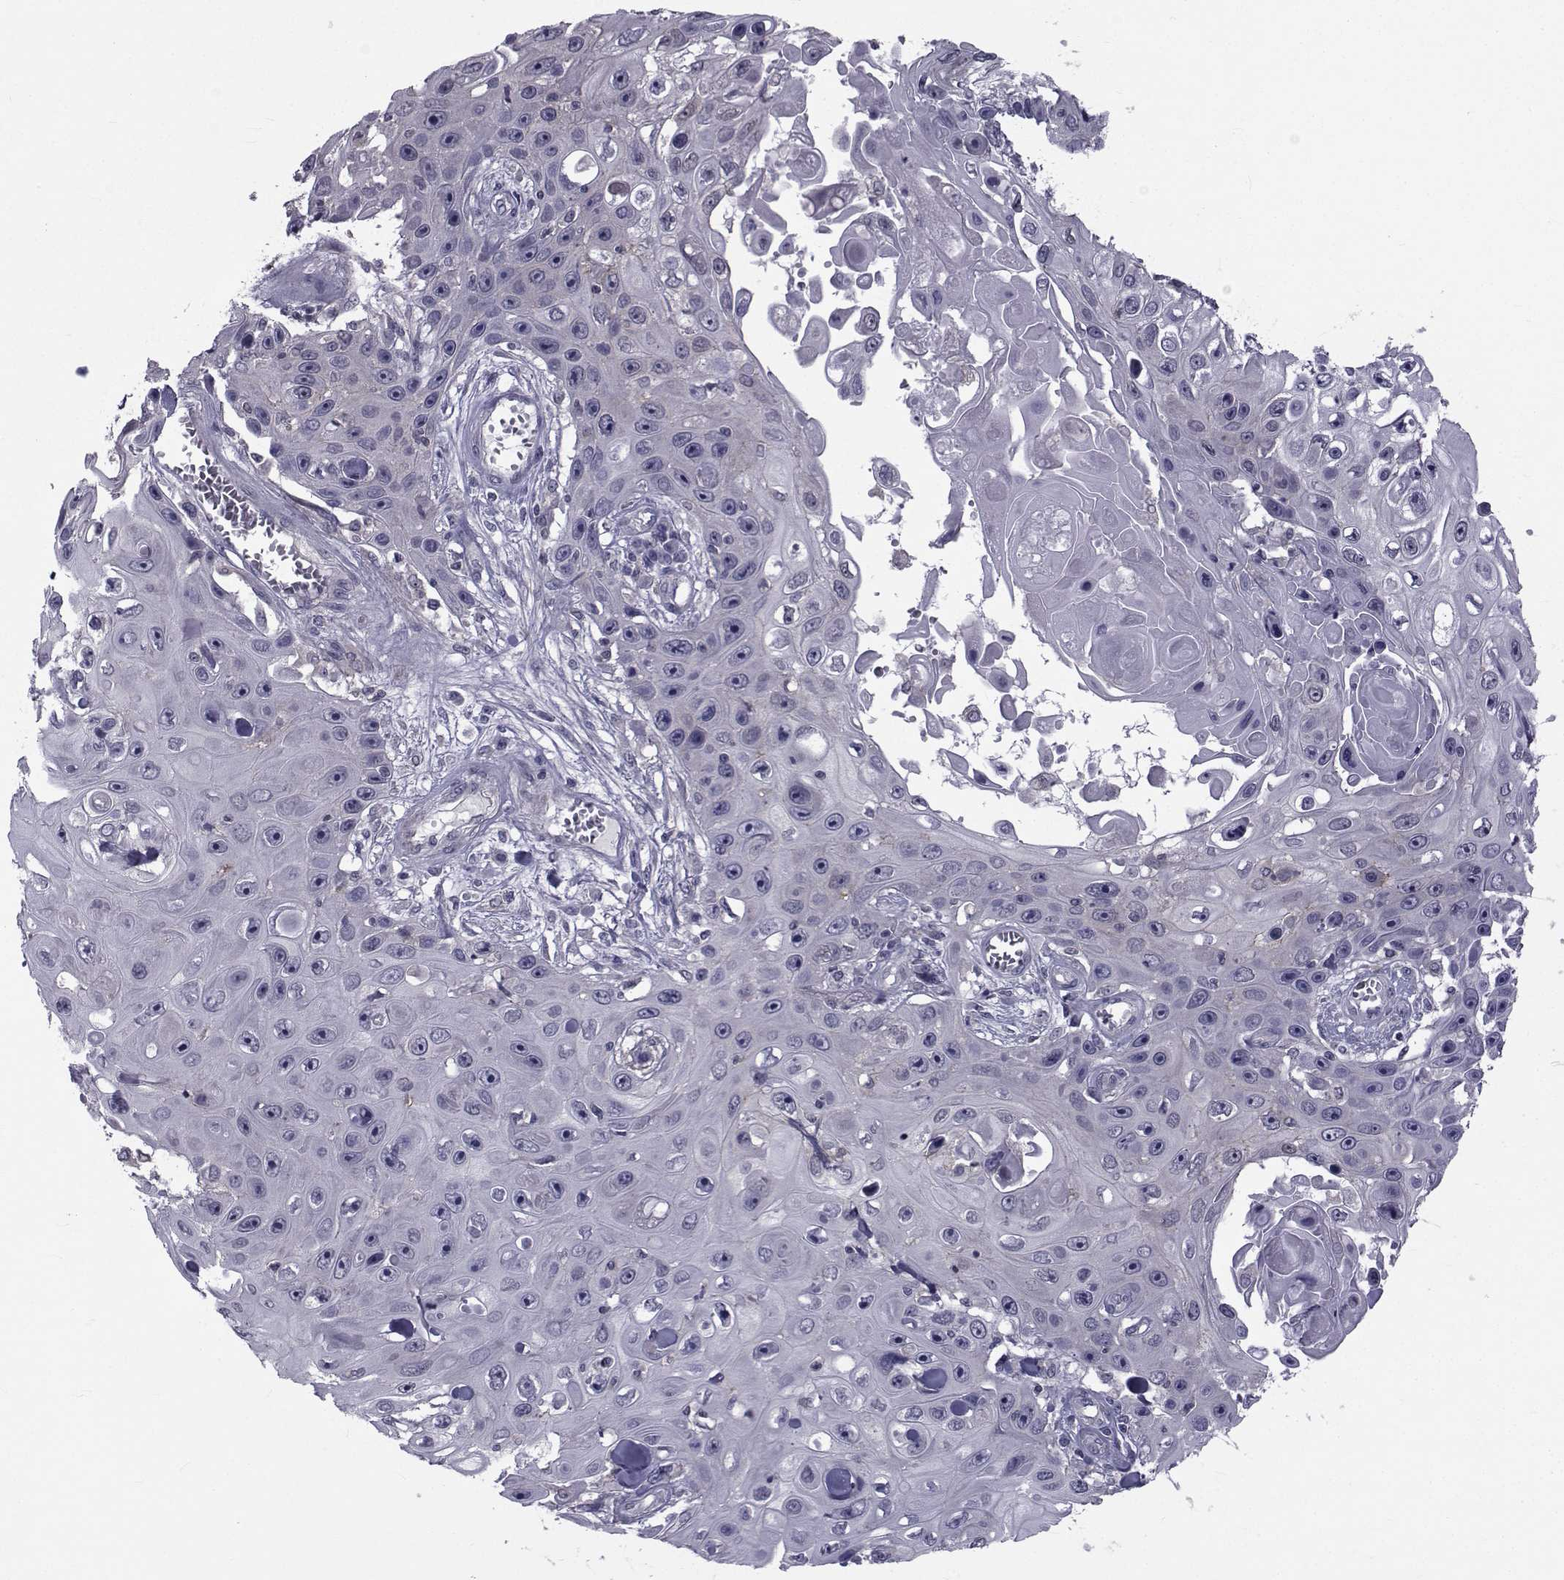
{"staining": {"intensity": "negative", "quantity": "none", "location": "none"}, "tissue": "skin cancer", "cell_type": "Tumor cells", "image_type": "cancer", "snomed": [{"axis": "morphology", "description": "Squamous cell carcinoma, NOS"}, {"axis": "topography", "description": "Skin"}], "caption": "Tumor cells are negative for brown protein staining in skin cancer.", "gene": "SLC30A10", "patient": {"sex": "male", "age": 82}}